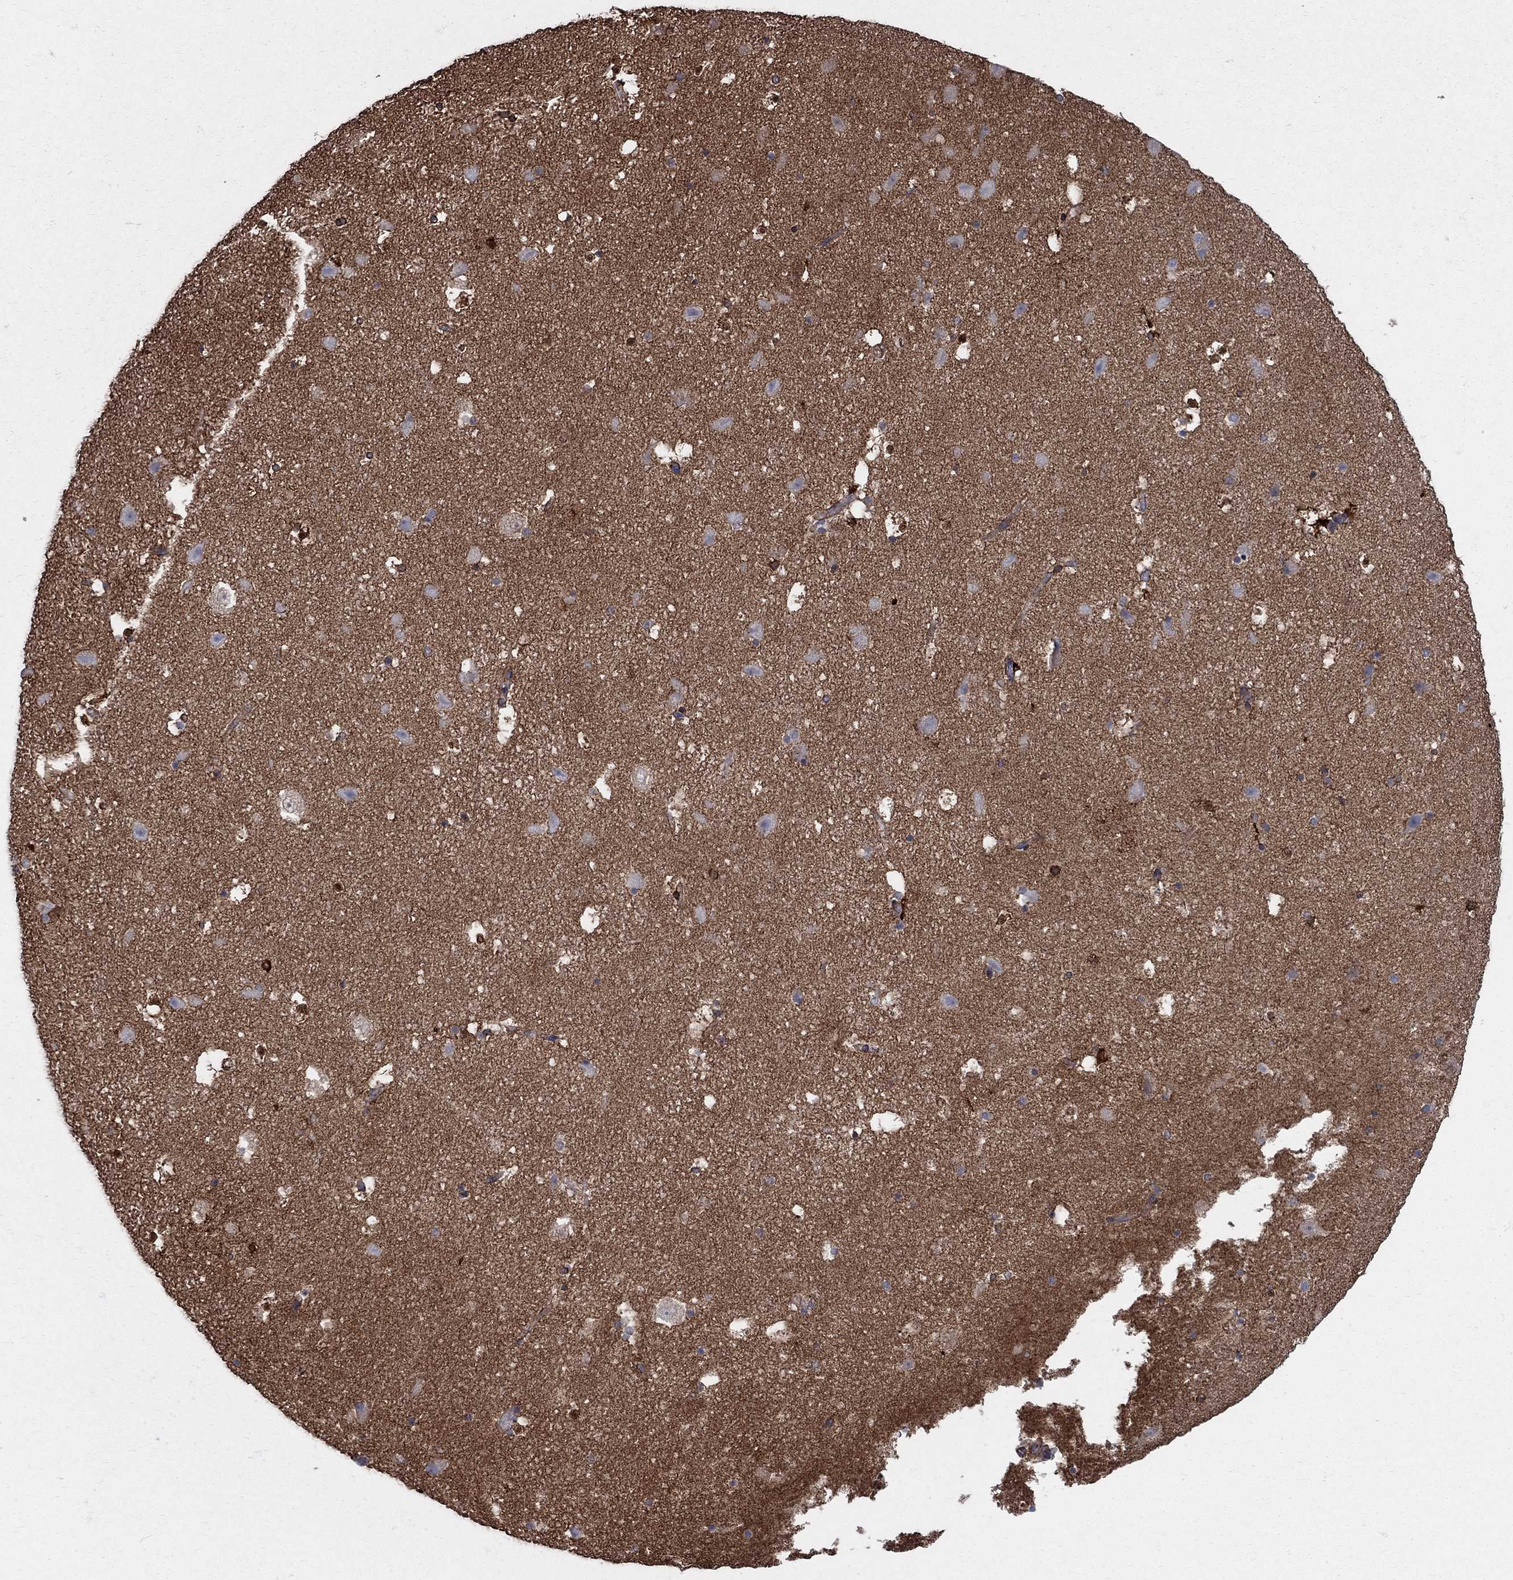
{"staining": {"intensity": "strong", "quantity": "<25%", "location": "cytoplasmic/membranous"}, "tissue": "hippocampus", "cell_type": "Glial cells", "image_type": "normal", "snomed": [{"axis": "morphology", "description": "Normal tissue, NOS"}, {"axis": "topography", "description": "Hippocampus"}], "caption": "Immunohistochemical staining of normal hippocampus reveals strong cytoplasmic/membranous protein positivity in about <25% of glial cells.", "gene": "SEPTIN8", "patient": {"sex": "male", "age": 51}}